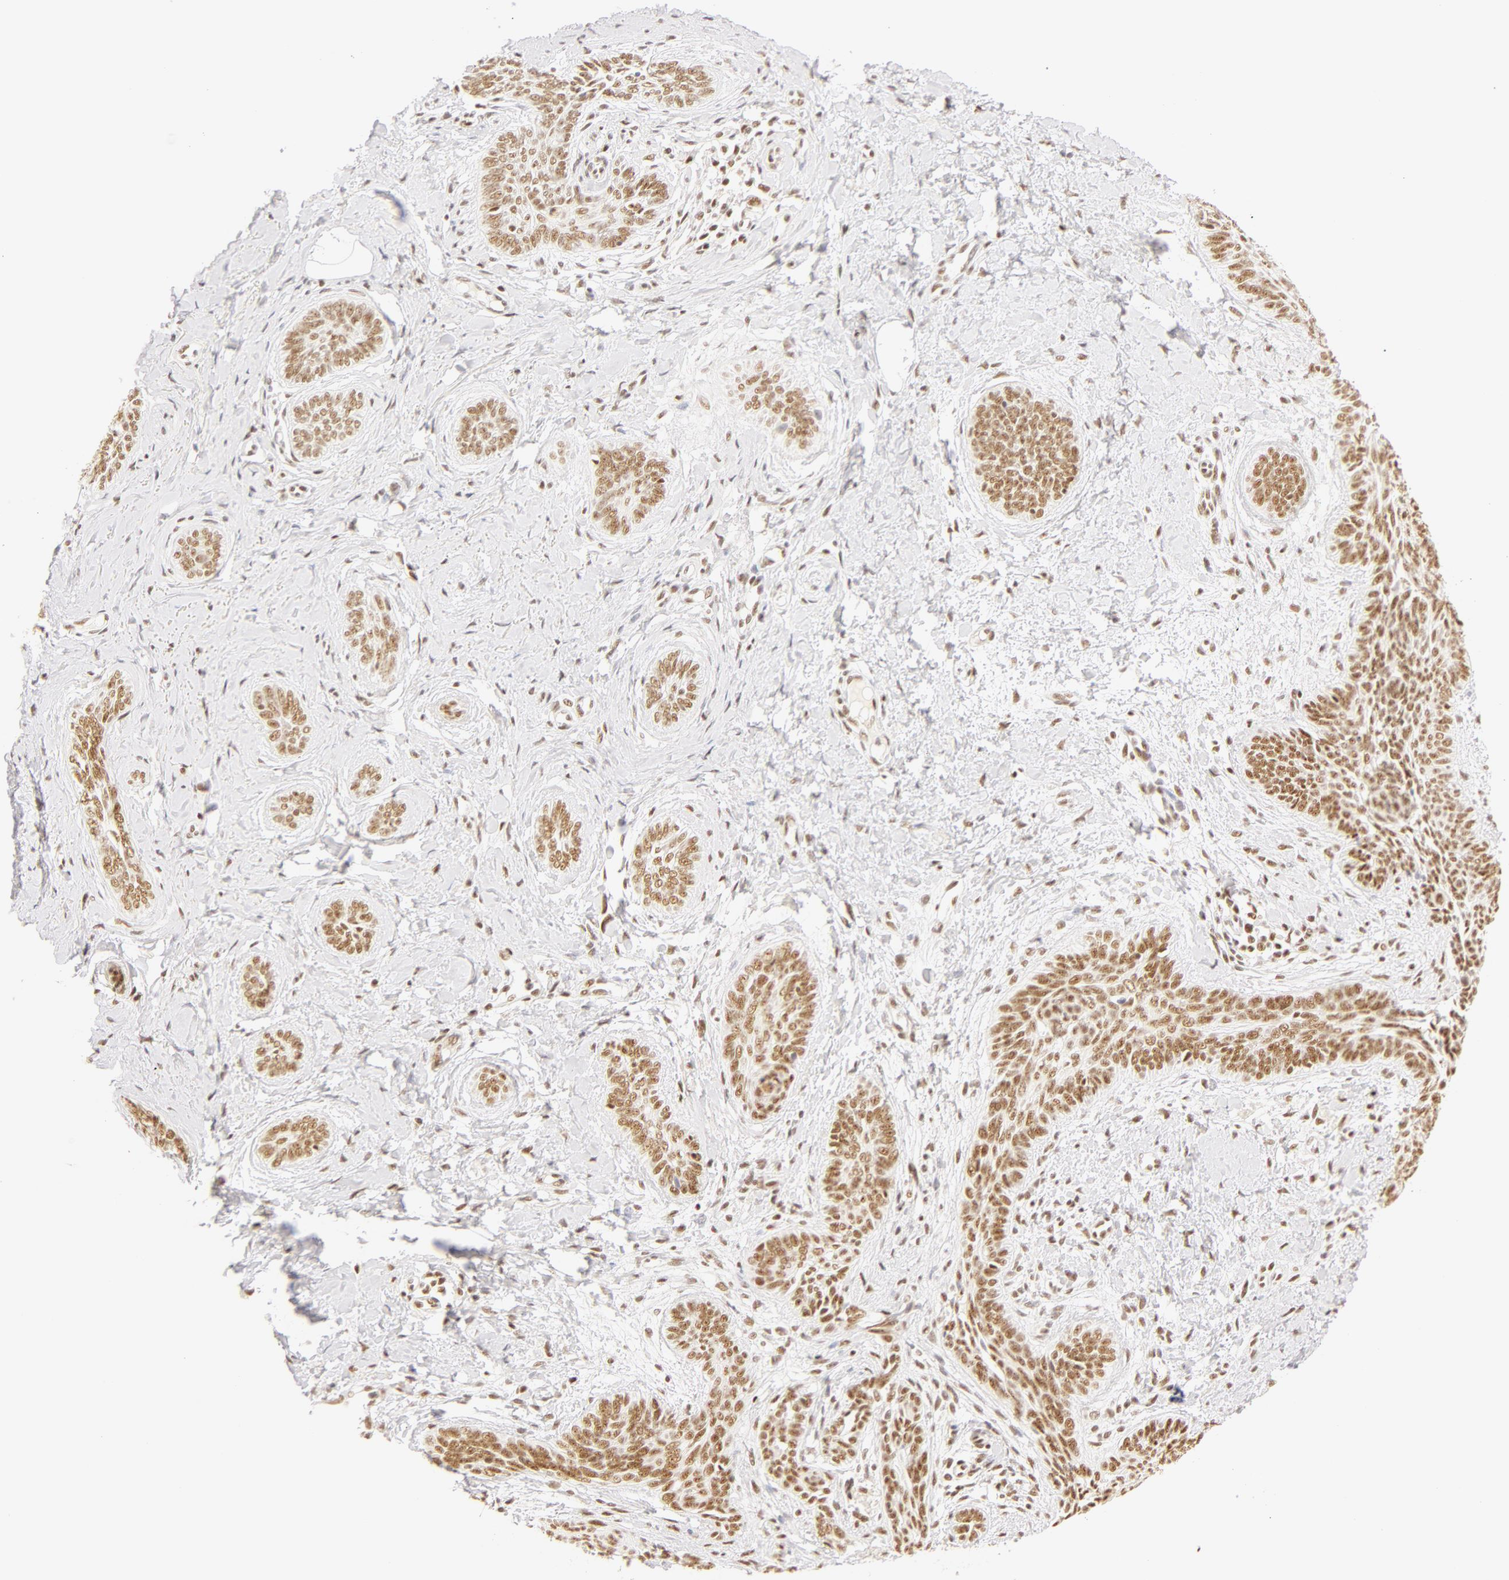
{"staining": {"intensity": "weak", "quantity": ">75%", "location": "nuclear"}, "tissue": "skin cancer", "cell_type": "Tumor cells", "image_type": "cancer", "snomed": [{"axis": "morphology", "description": "Basal cell carcinoma"}, {"axis": "topography", "description": "Skin"}], "caption": "A histopathology image of basal cell carcinoma (skin) stained for a protein displays weak nuclear brown staining in tumor cells.", "gene": "RBM39", "patient": {"sex": "female", "age": 81}}